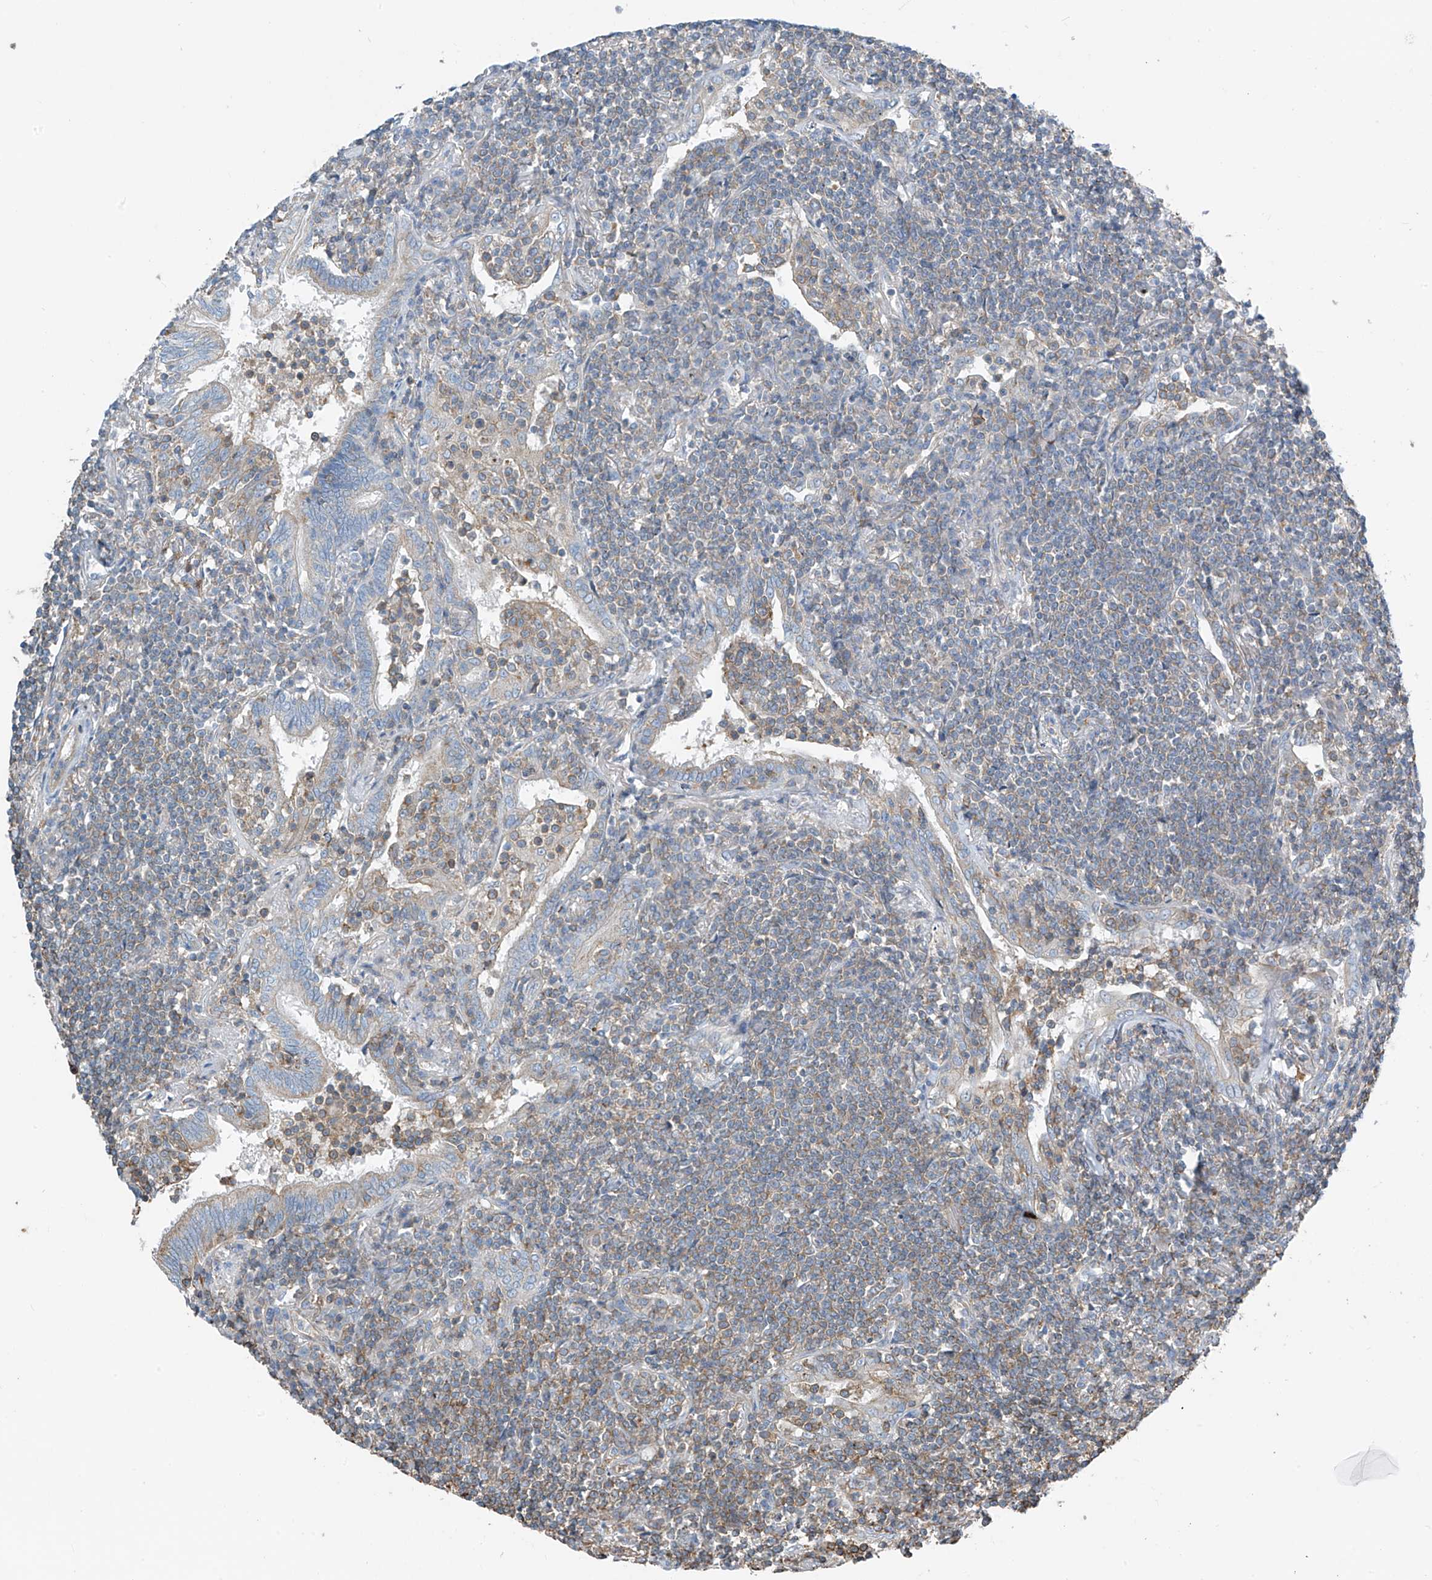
{"staining": {"intensity": "weak", "quantity": "<25%", "location": "cytoplasmic/membranous"}, "tissue": "lymphoma", "cell_type": "Tumor cells", "image_type": "cancer", "snomed": [{"axis": "morphology", "description": "Malignant lymphoma, non-Hodgkin's type, Low grade"}, {"axis": "topography", "description": "Lung"}], "caption": "Lymphoma stained for a protein using IHC displays no staining tumor cells.", "gene": "SLC1A5", "patient": {"sex": "female", "age": 71}}